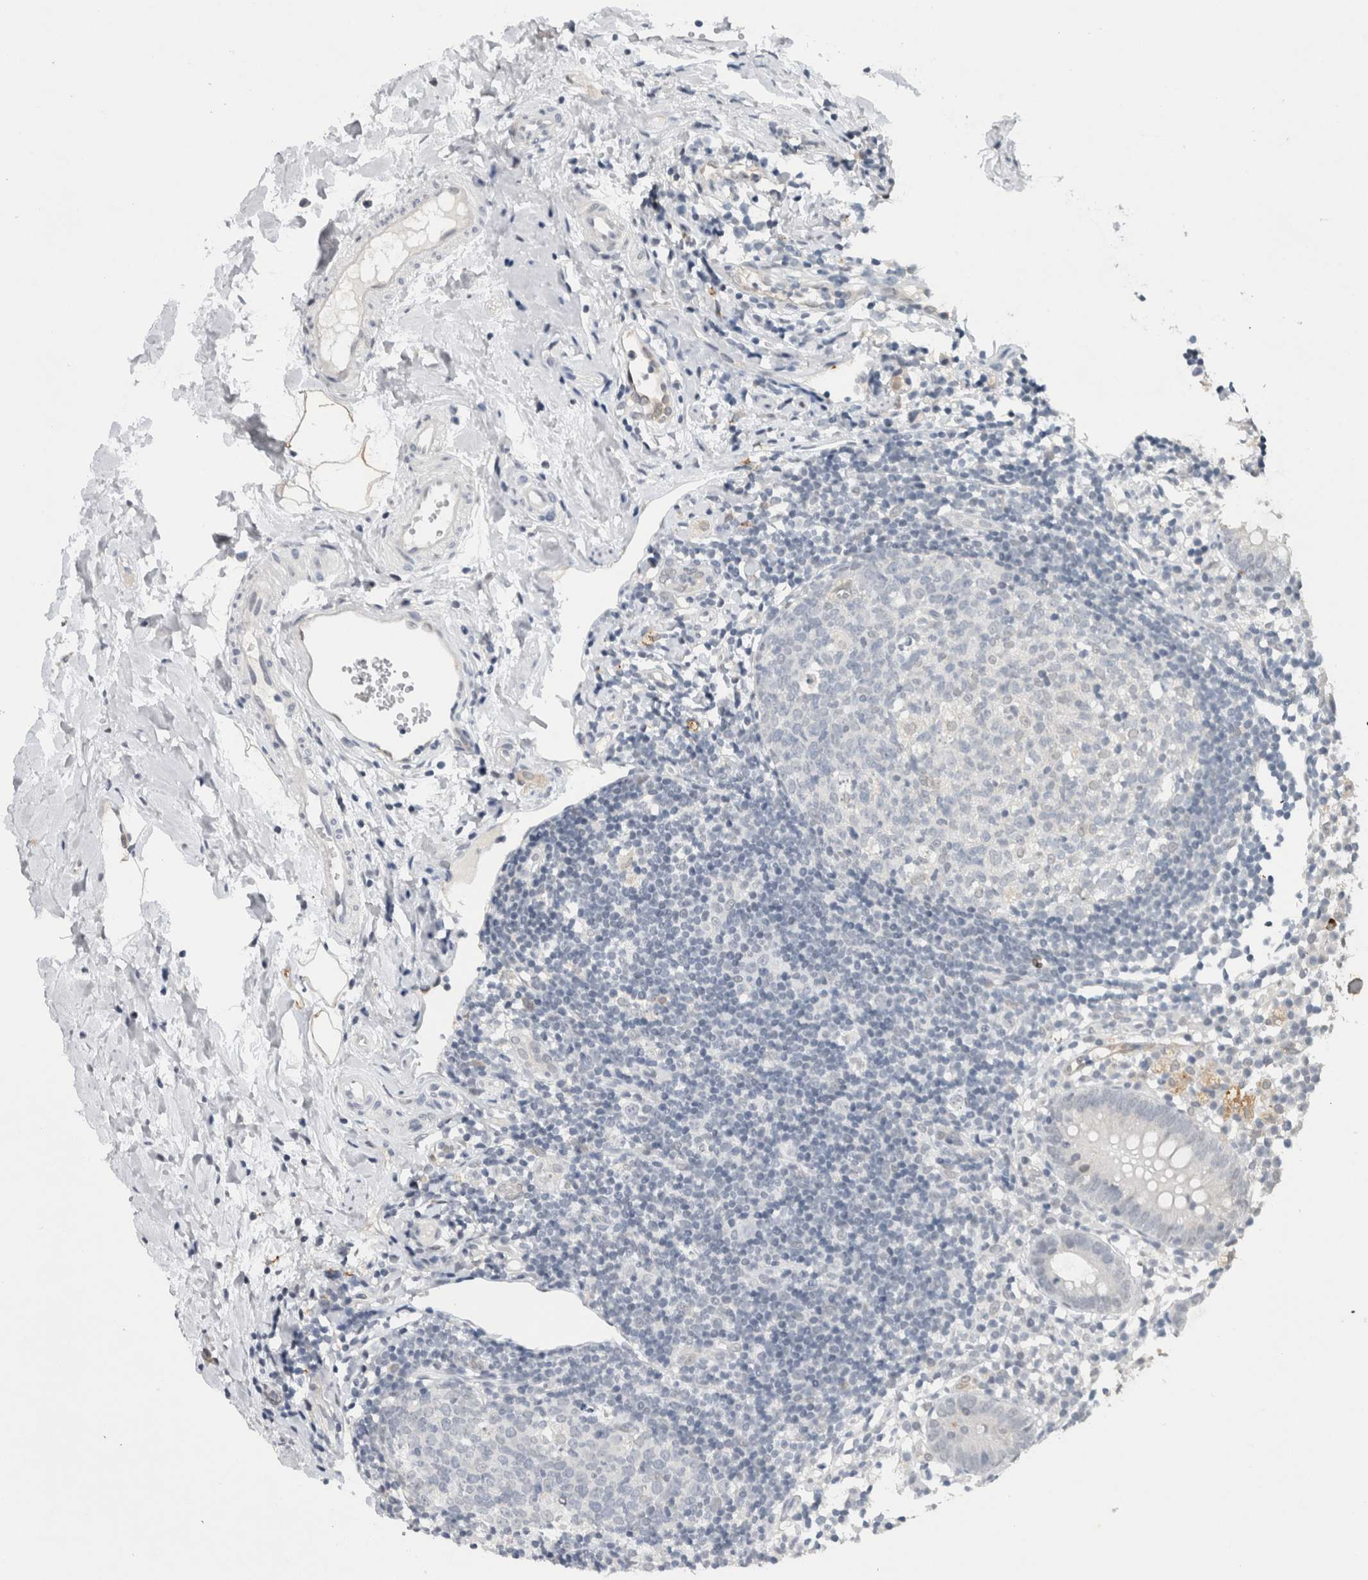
{"staining": {"intensity": "negative", "quantity": "none", "location": "none"}, "tissue": "appendix", "cell_type": "Glandular cells", "image_type": "normal", "snomed": [{"axis": "morphology", "description": "Normal tissue, NOS"}, {"axis": "topography", "description": "Appendix"}], "caption": "Immunohistochemical staining of unremarkable human appendix demonstrates no significant expression in glandular cells.", "gene": "PRXL2A", "patient": {"sex": "female", "age": 20}}